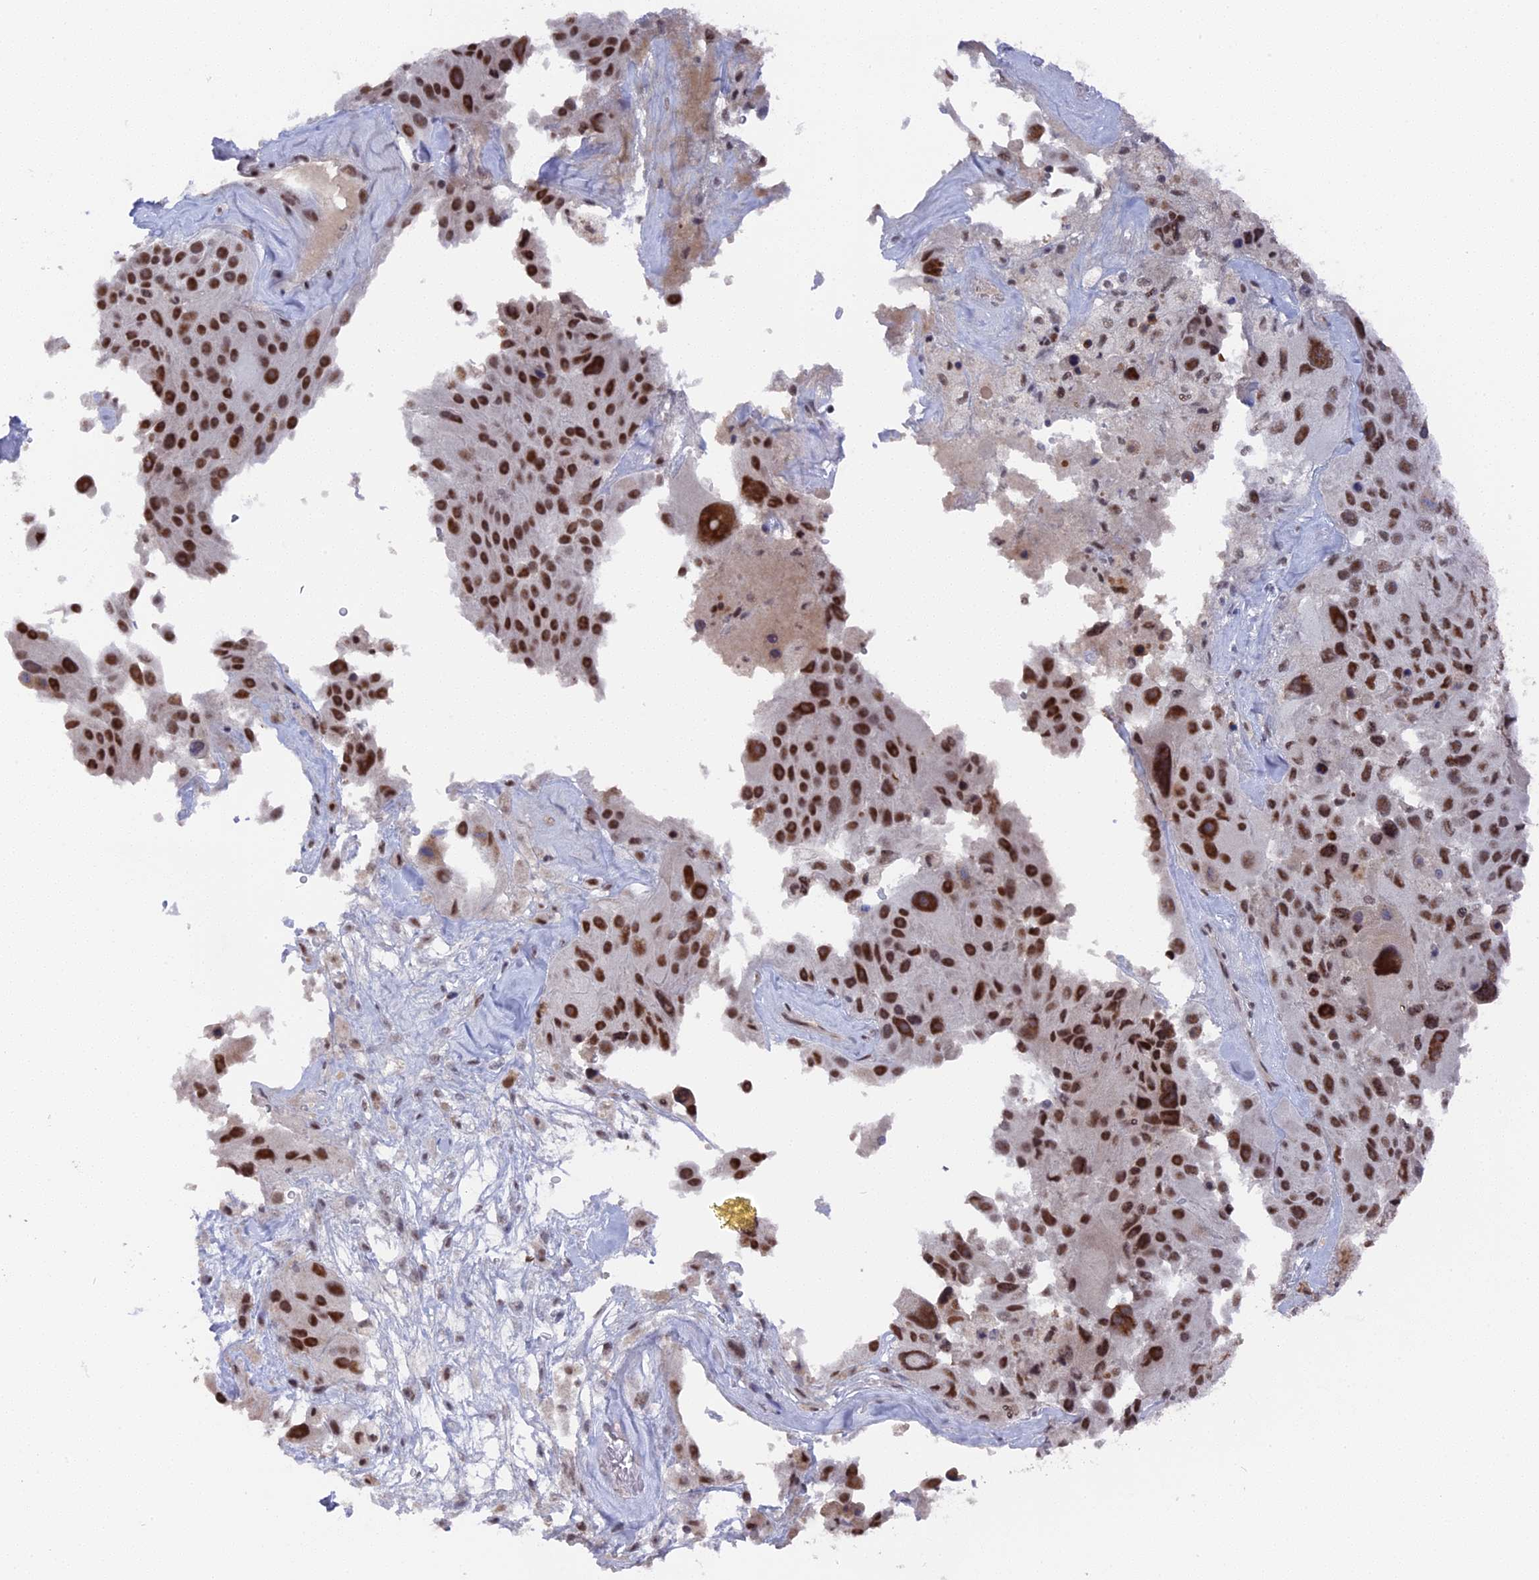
{"staining": {"intensity": "moderate", "quantity": ">75%", "location": "nuclear"}, "tissue": "melanoma", "cell_type": "Tumor cells", "image_type": "cancer", "snomed": [{"axis": "morphology", "description": "Malignant melanoma, Metastatic site"}, {"axis": "topography", "description": "Lymph node"}], "caption": "The photomicrograph displays a brown stain indicating the presence of a protein in the nuclear of tumor cells in malignant melanoma (metastatic site).", "gene": "SF3A2", "patient": {"sex": "male", "age": 62}}